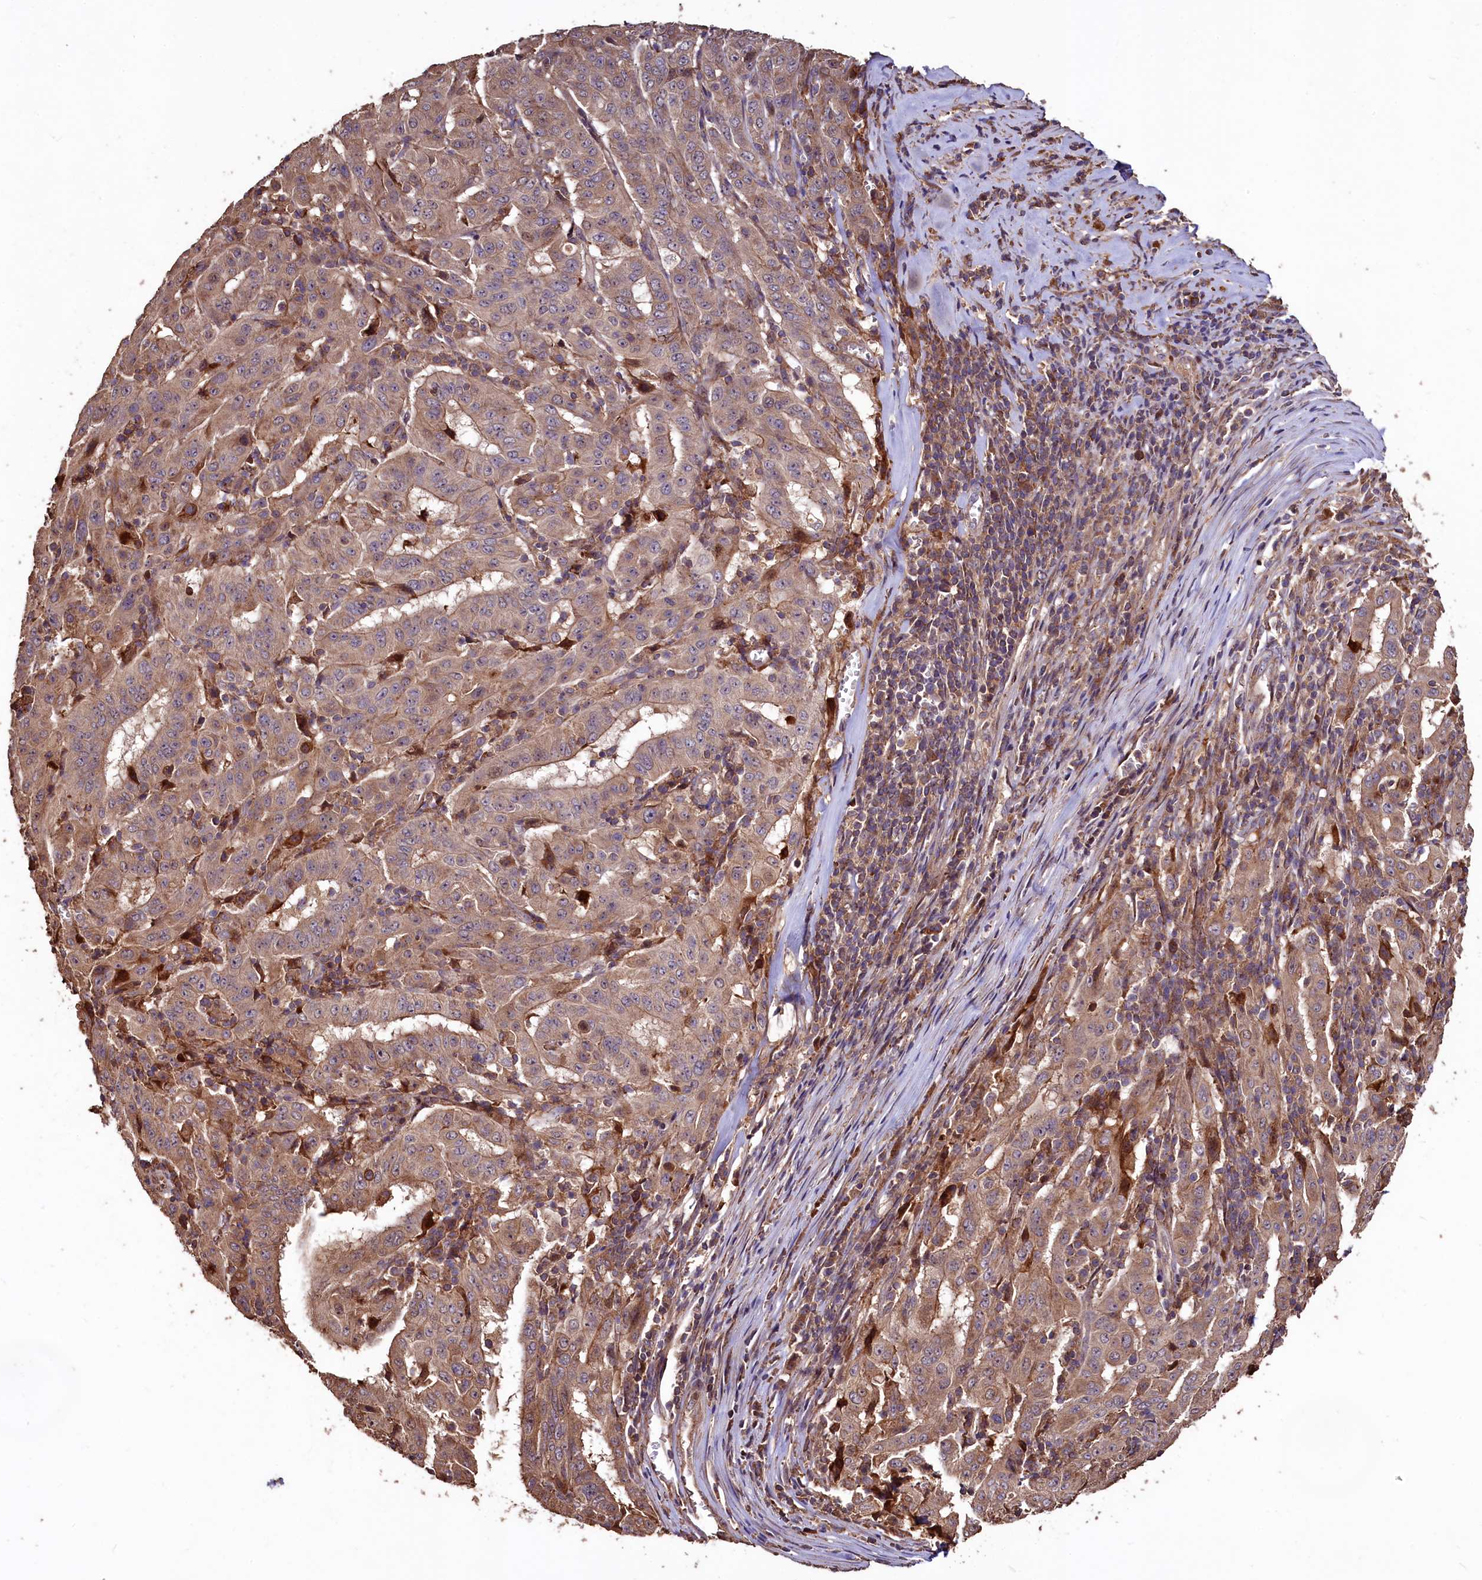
{"staining": {"intensity": "weak", "quantity": ">75%", "location": "cytoplasmic/membranous"}, "tissue": "pancreatic cancer", "cell_type": "Tumor cells", "image_type": "cancer", "snomed": [{"axis": "morphology", "description": "Adenocarcinoma, NOS"}, {"axis": "topography", "description": "Pancreas"}], "caption": "Weak cytoplasmic/membranous staining is present in about >75% of tumor cells in pancreatic cancer. The staining was performed using DAB (3,3'-diaminobenzidine) to visualize the protein expression in brown, while the nuclei were stained in blue with hematoxylin (Magnification: 20x).", "gene": "TMEM98", "patient": {"sex": "male", "age": 63}}